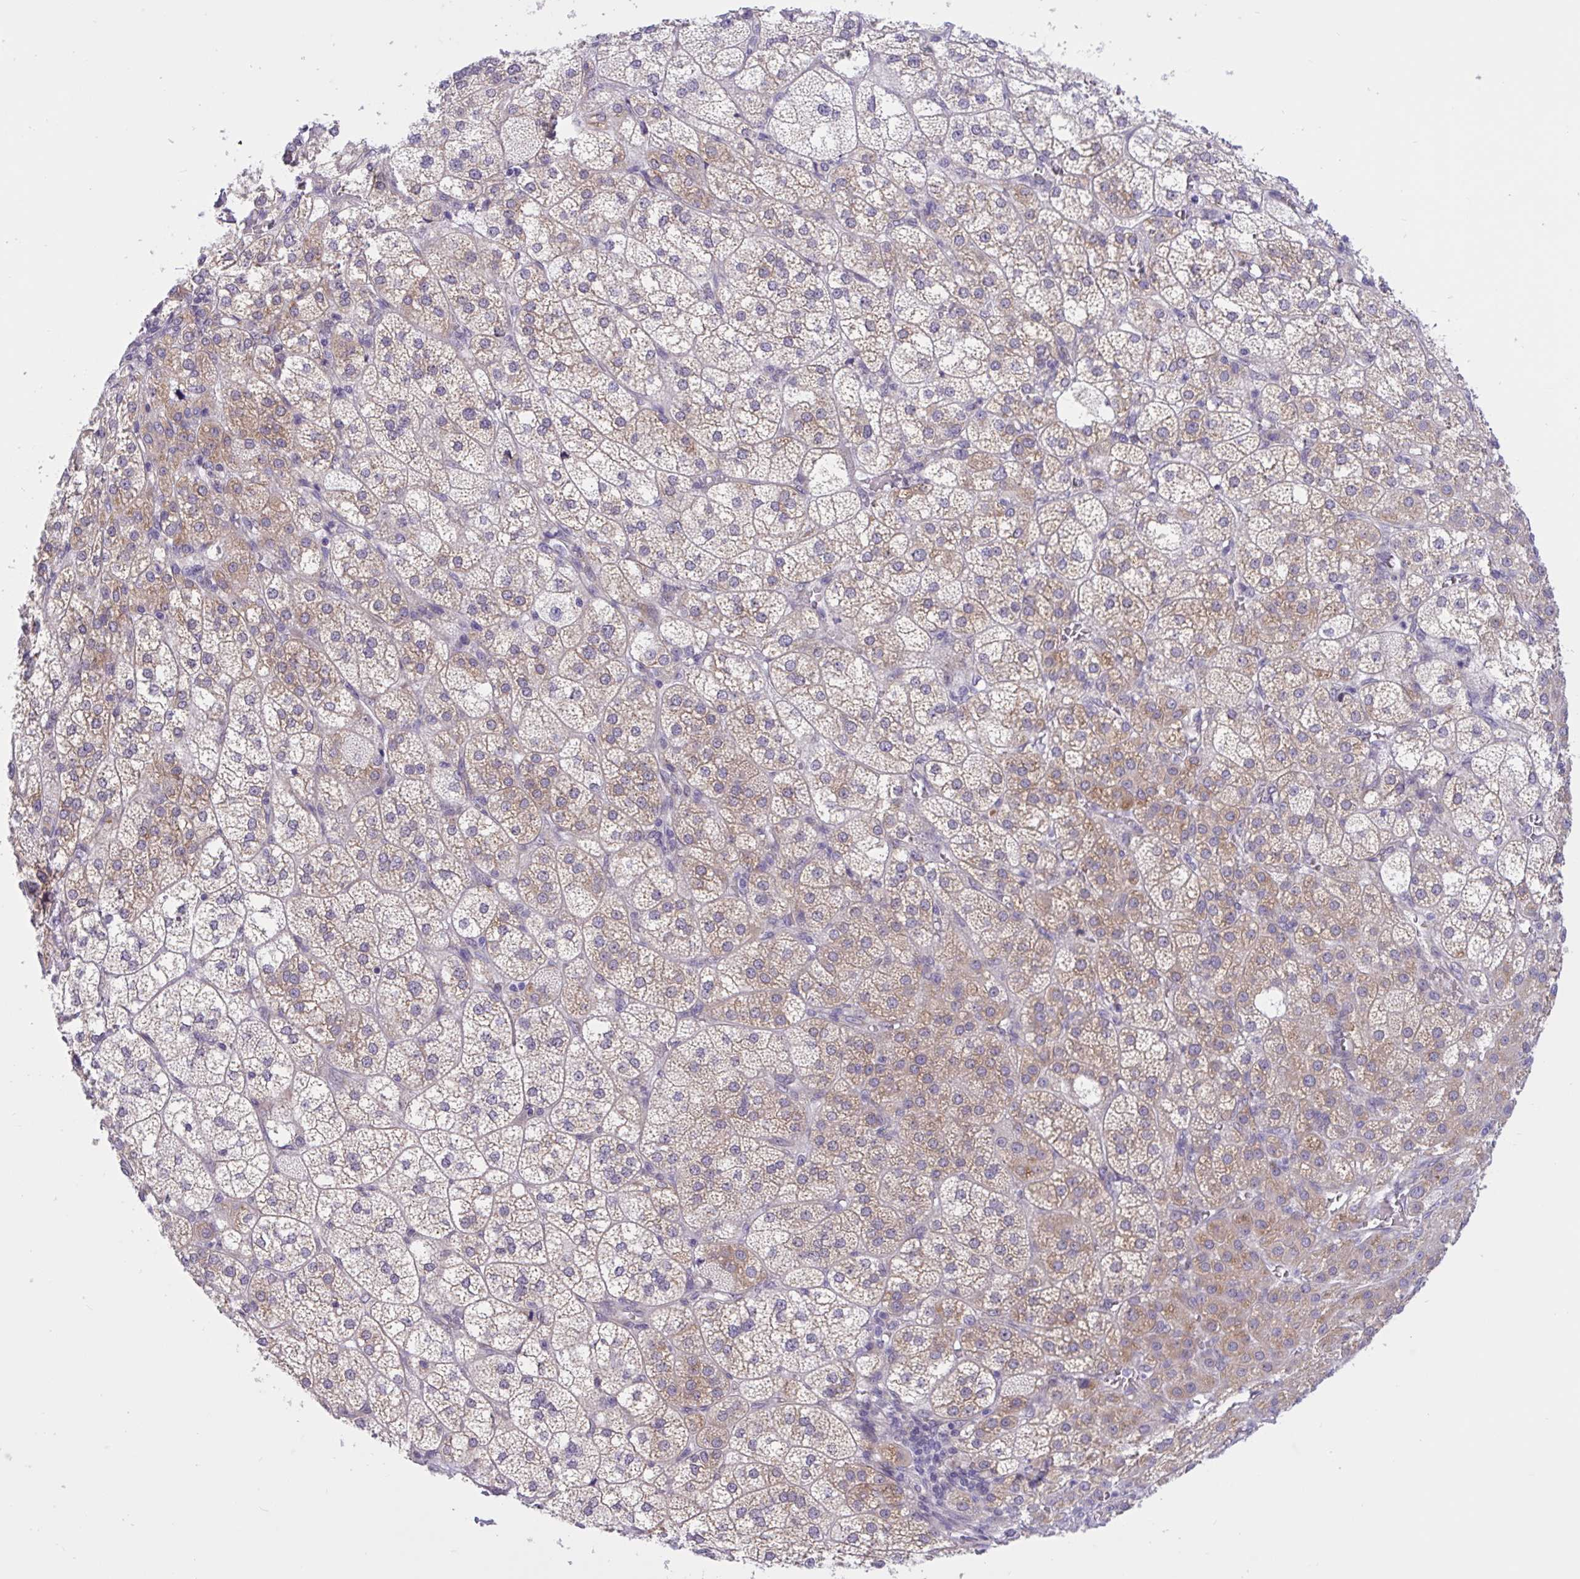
{"staining": {"intensity": "weak", "quantity": ">75%", "location": "cytoplasmic/membranous"}, "tissue": "adrenal gland", "cell_type": "Glandular cells", "image_type": "normal", "snomed": [{"axis": "morphology", "description": "Normal tissue, NOS"}, {"axis": "topography", "description": "Adrenal gland"}], "caption": "Immunohistochemistry photomicrograph of normal adrenal gland: human adrenal gland stained using immunohistochemistry (IHC) displays low levels of weak protein expression localized specifically in the cytoplasmic/membranous of glandular cells, appearing as a cytoplasmic/membranous brown color.", "gene": "CAMLG", "patient": {"sex": "female", "age": 60}}